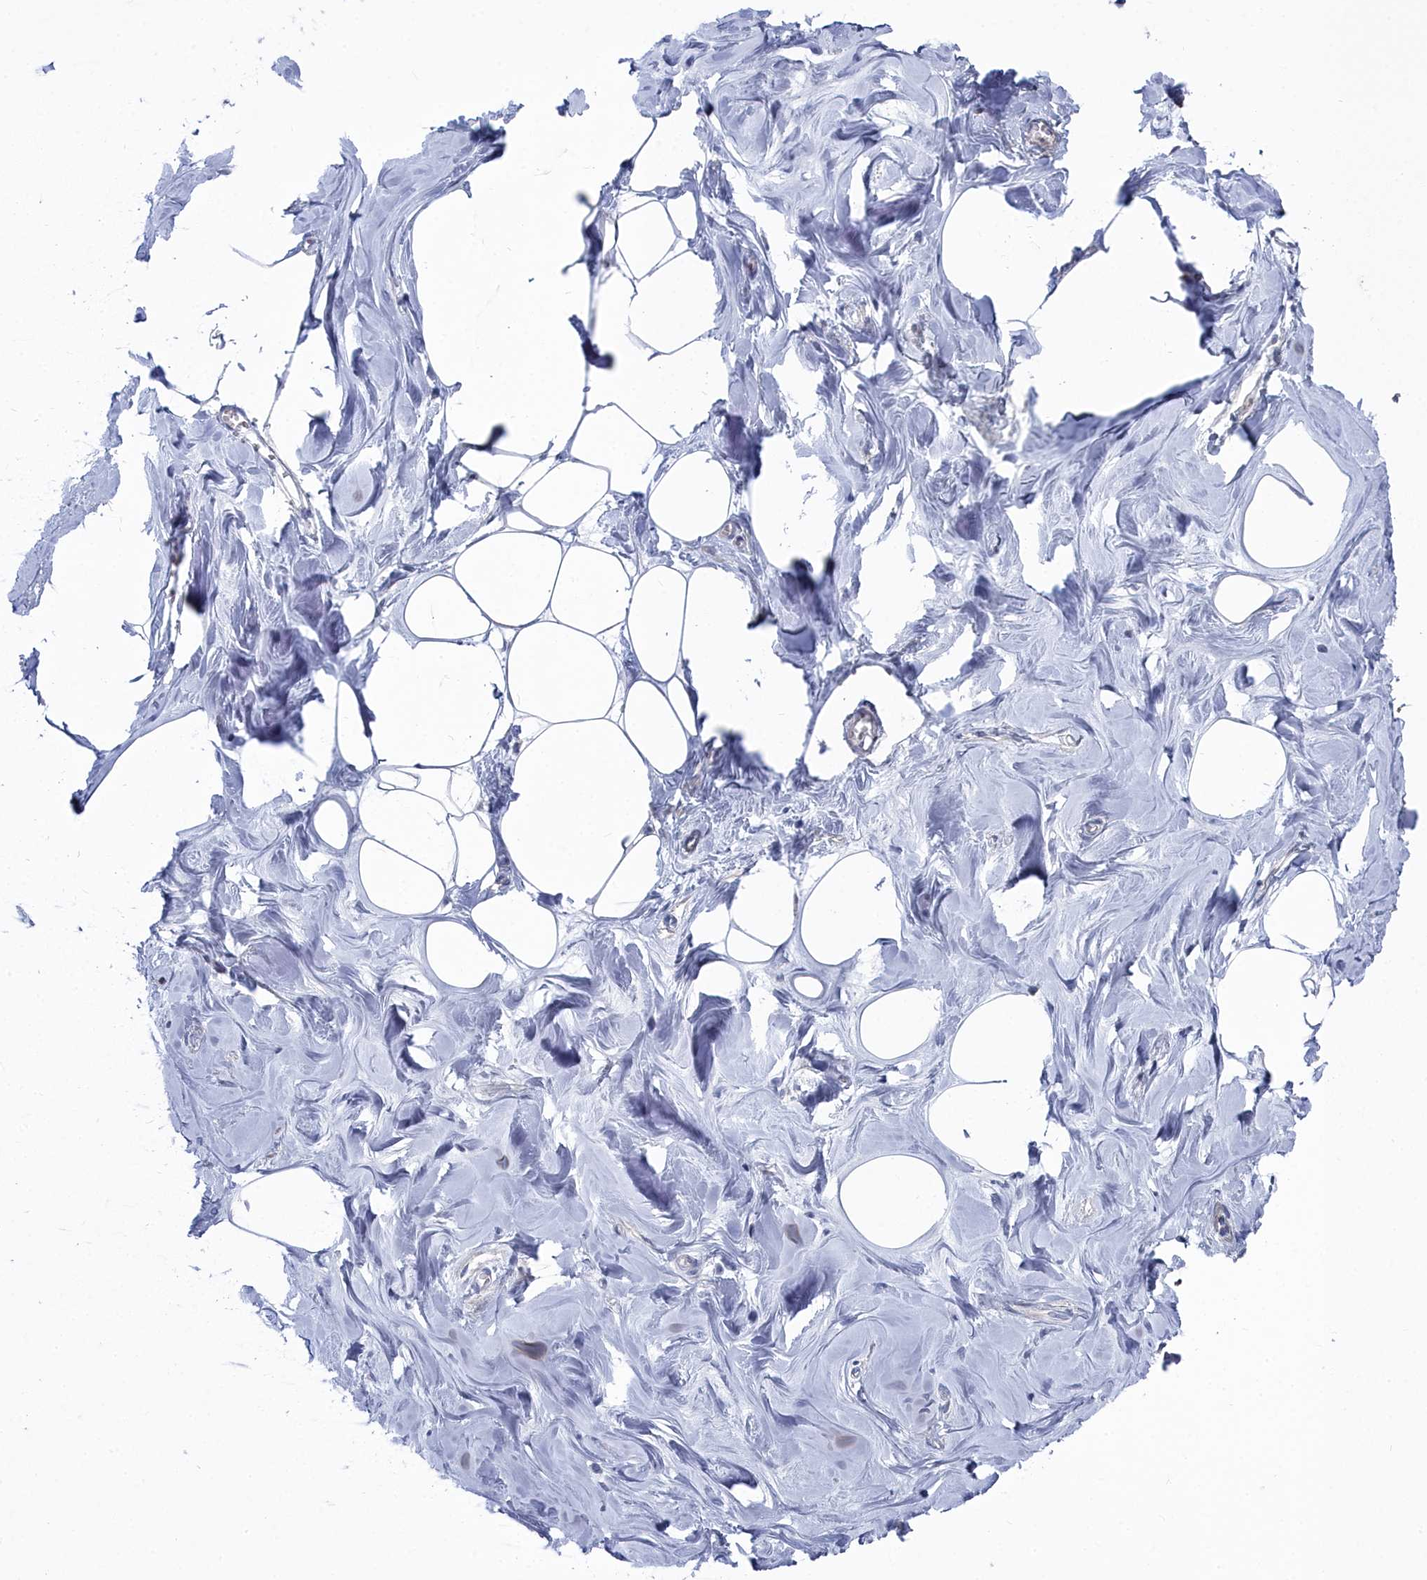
{"staining": {"intensity": "negative", "quantity": "none", "location": "none"}, "tissue": "breast", "cell_type": "Adipocytes", "image_type": "normal", "snomed": [{"axis": "morphology", "description": "Normal tissue, NOS"}, {"axis": "topography", "description": "Breast"}], "caption": "Immunohistochemistry histopathology image of normal breast stained for a protein (brown), which displays no staining in adipocytes.", "gene": "SHISAL2A", "patient": {"sex": "female", "age": 27}}